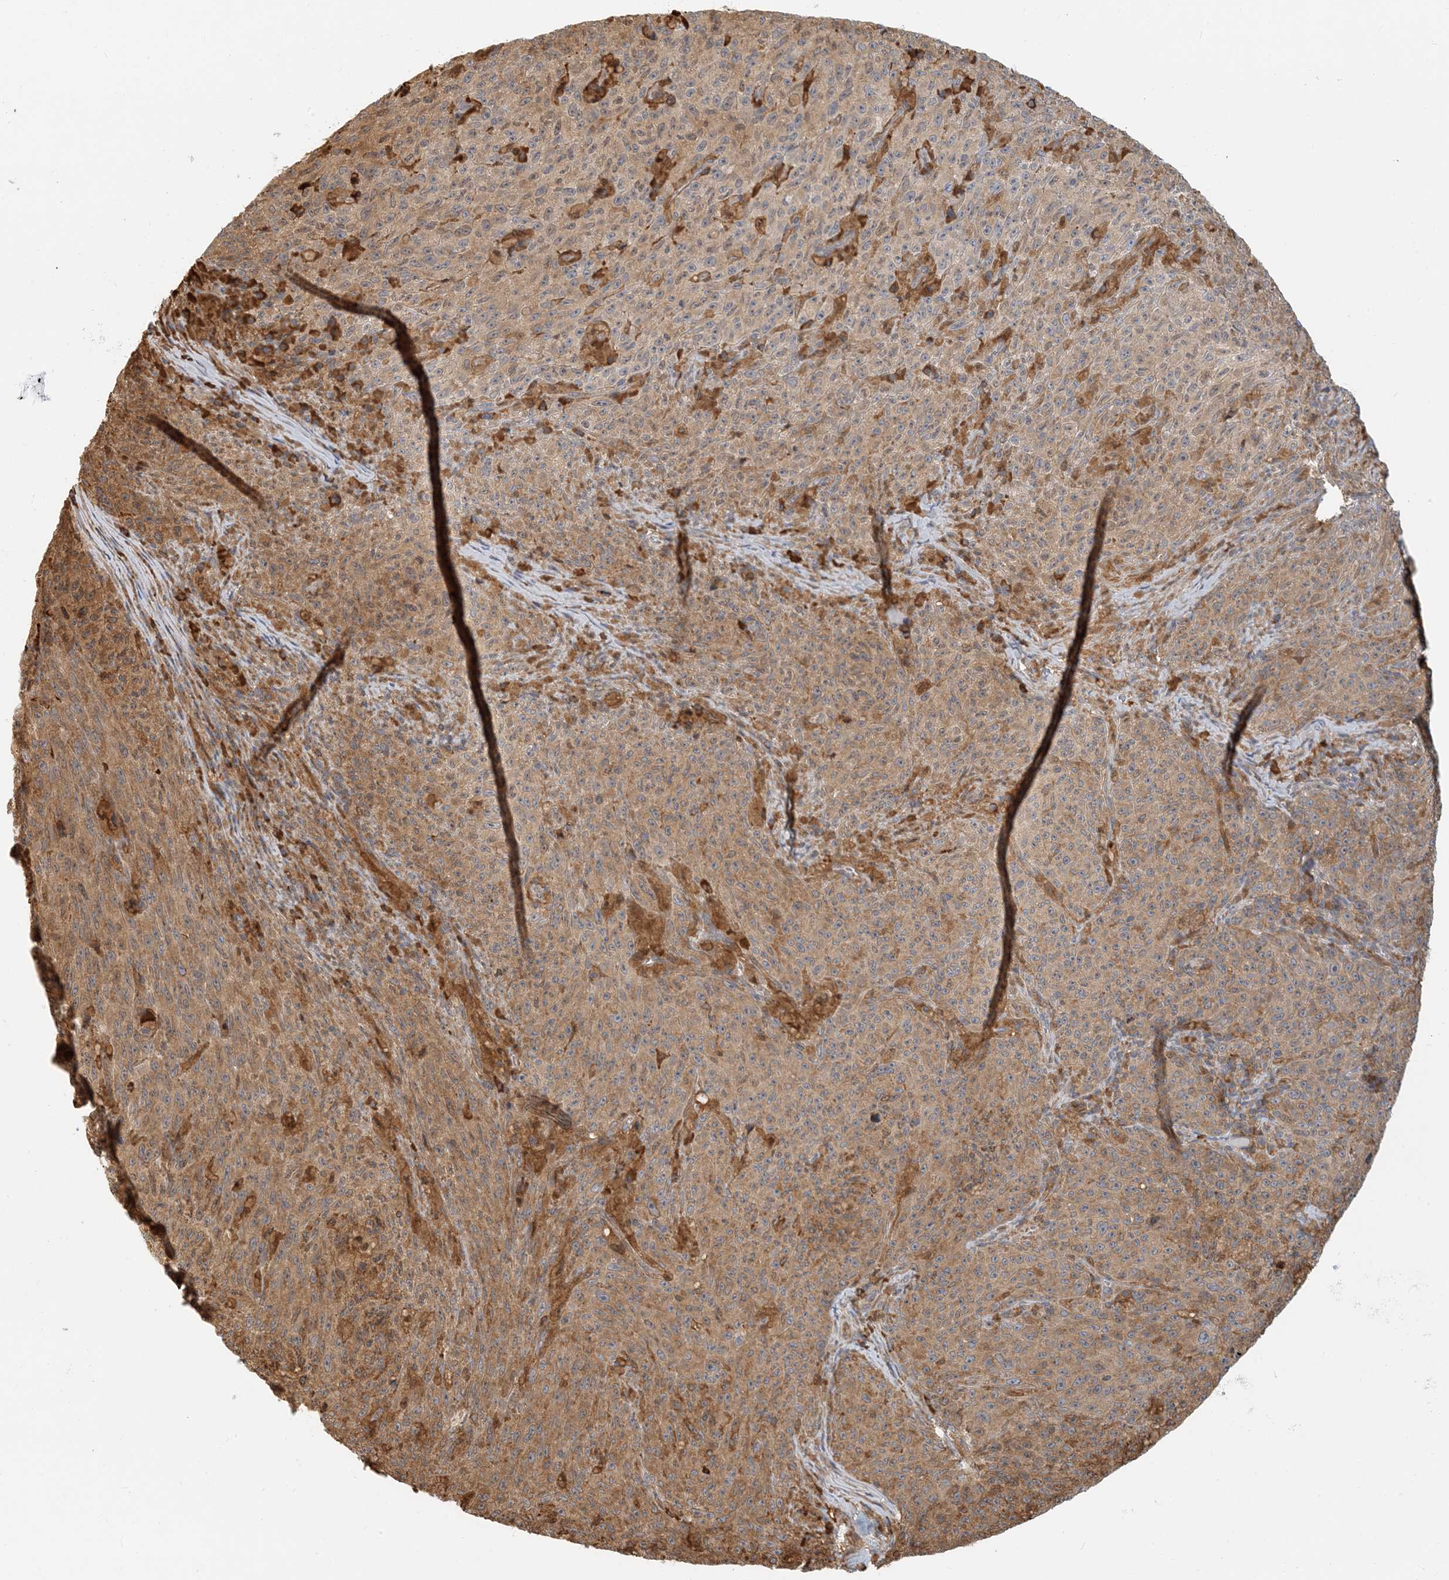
{"staining": {"intensity": "moderate", "quantity": ">75%", "location": "cytoplasmic/membranous"}, "tissue": "melanoma", "cell_type": "Tumor cells", "image_type": "cancer", "snomed": [{"axis": "morphology", "description": "Malignant melanoma, NOS"}, {"axis": "topography", "description": "Skin"}], "caption": "Immunohistochemical staining of melanoma exhibits medium levels of moderate cytoplasmic/membranous staining in about >75% of tumor cells.", "gene": "HNMT", "patient": {"sex": "female", "age": 82}}